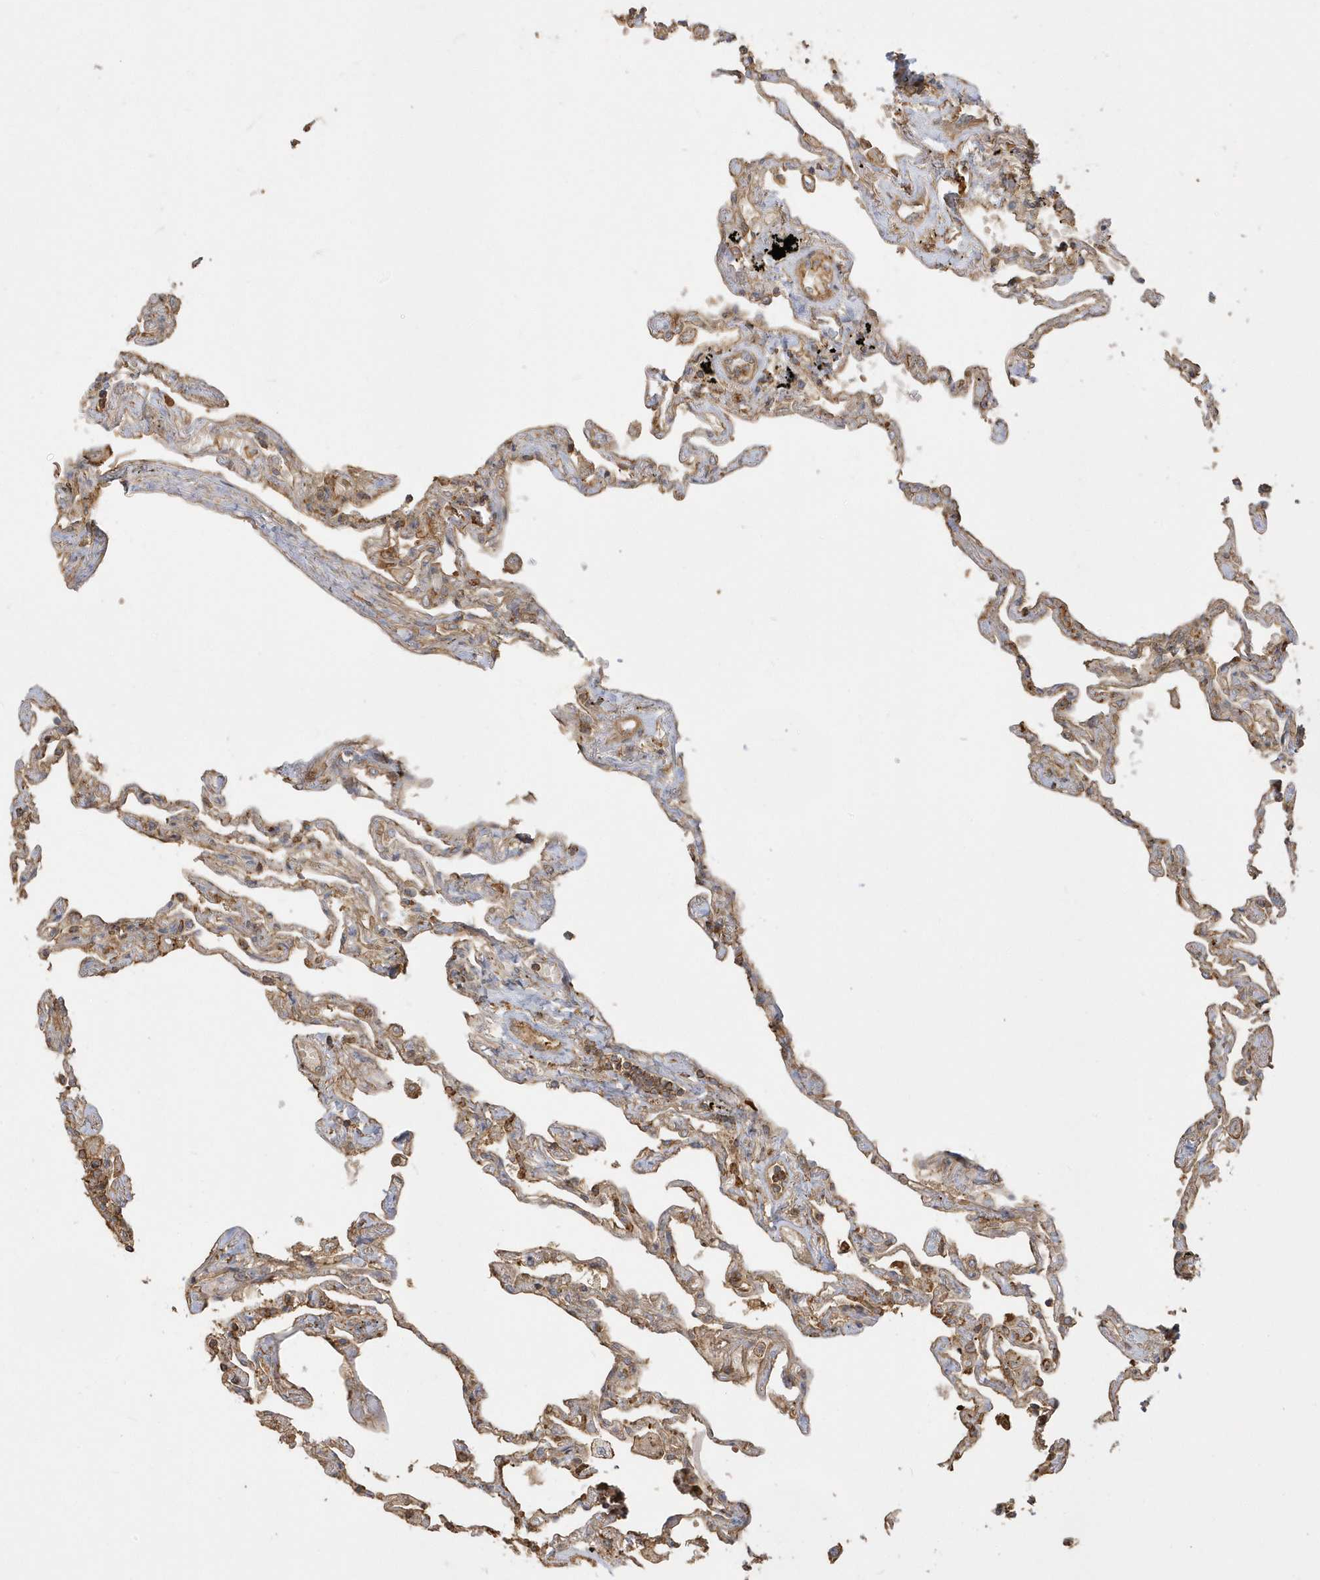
{"staining": {"intensity": "weak", "quantity": "25%-75%", "location": "cytoplasmic/membranous"}, "tissue": "lung", "cell_type": "Alveolar cells", "image_type": "normal", "snomed": [{"axis": "morphology", "description": "Normal tissue, NOS"}, {"axis": "topography", "description": "Lung"}], "caption": "Immunohistochemical staining of benign lung reveals weak cytoplasmic/membranous protein staining in approximately 25%-75% of alveolar cells.", "gene": "ZBTB8A", "patient": {"sex": "female", "age": 67}}